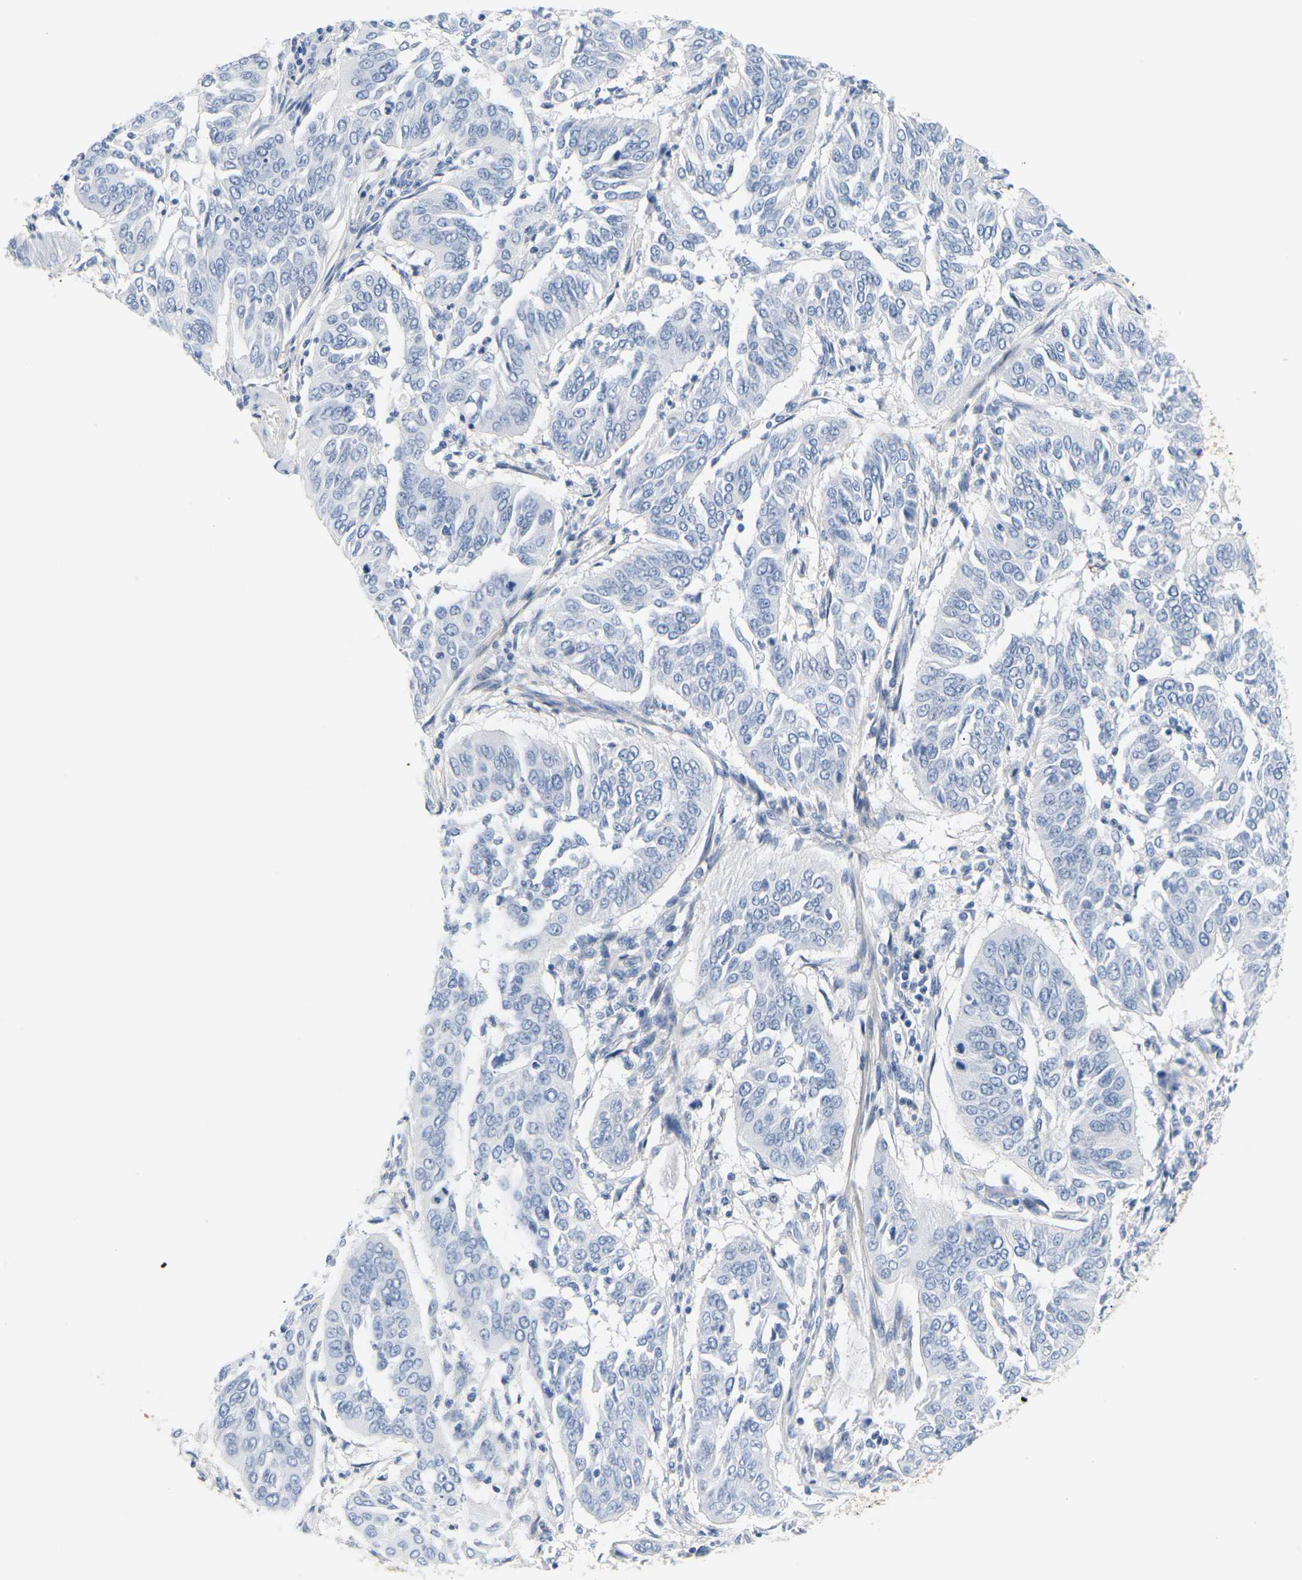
{"staining": {"intensity": "negative", "quantity": "none", "location": "none"}, "tissue": "cervical cancer", "cell_type": "Tumor cells", "image_type": "cancer", "snomed": [{"axis": "morphology", "description": "Normal tissue, NOS"}, {"axis": "morphology", "description": "Squamous cell carcinoma, NOS"}, {"axis": "topography", "description": "Cervix"}], "caption": "An immunohistochemistry micrograph of cervical cancer (squamous cell carcinoma) is shown. There is no staining in tumor cells of cervical cancer (squamous cell carcinoma). (DAB immunohistochemistry, high magnification).", "gene": "APOB", "patient": {"sex": "female", "age": 39}}